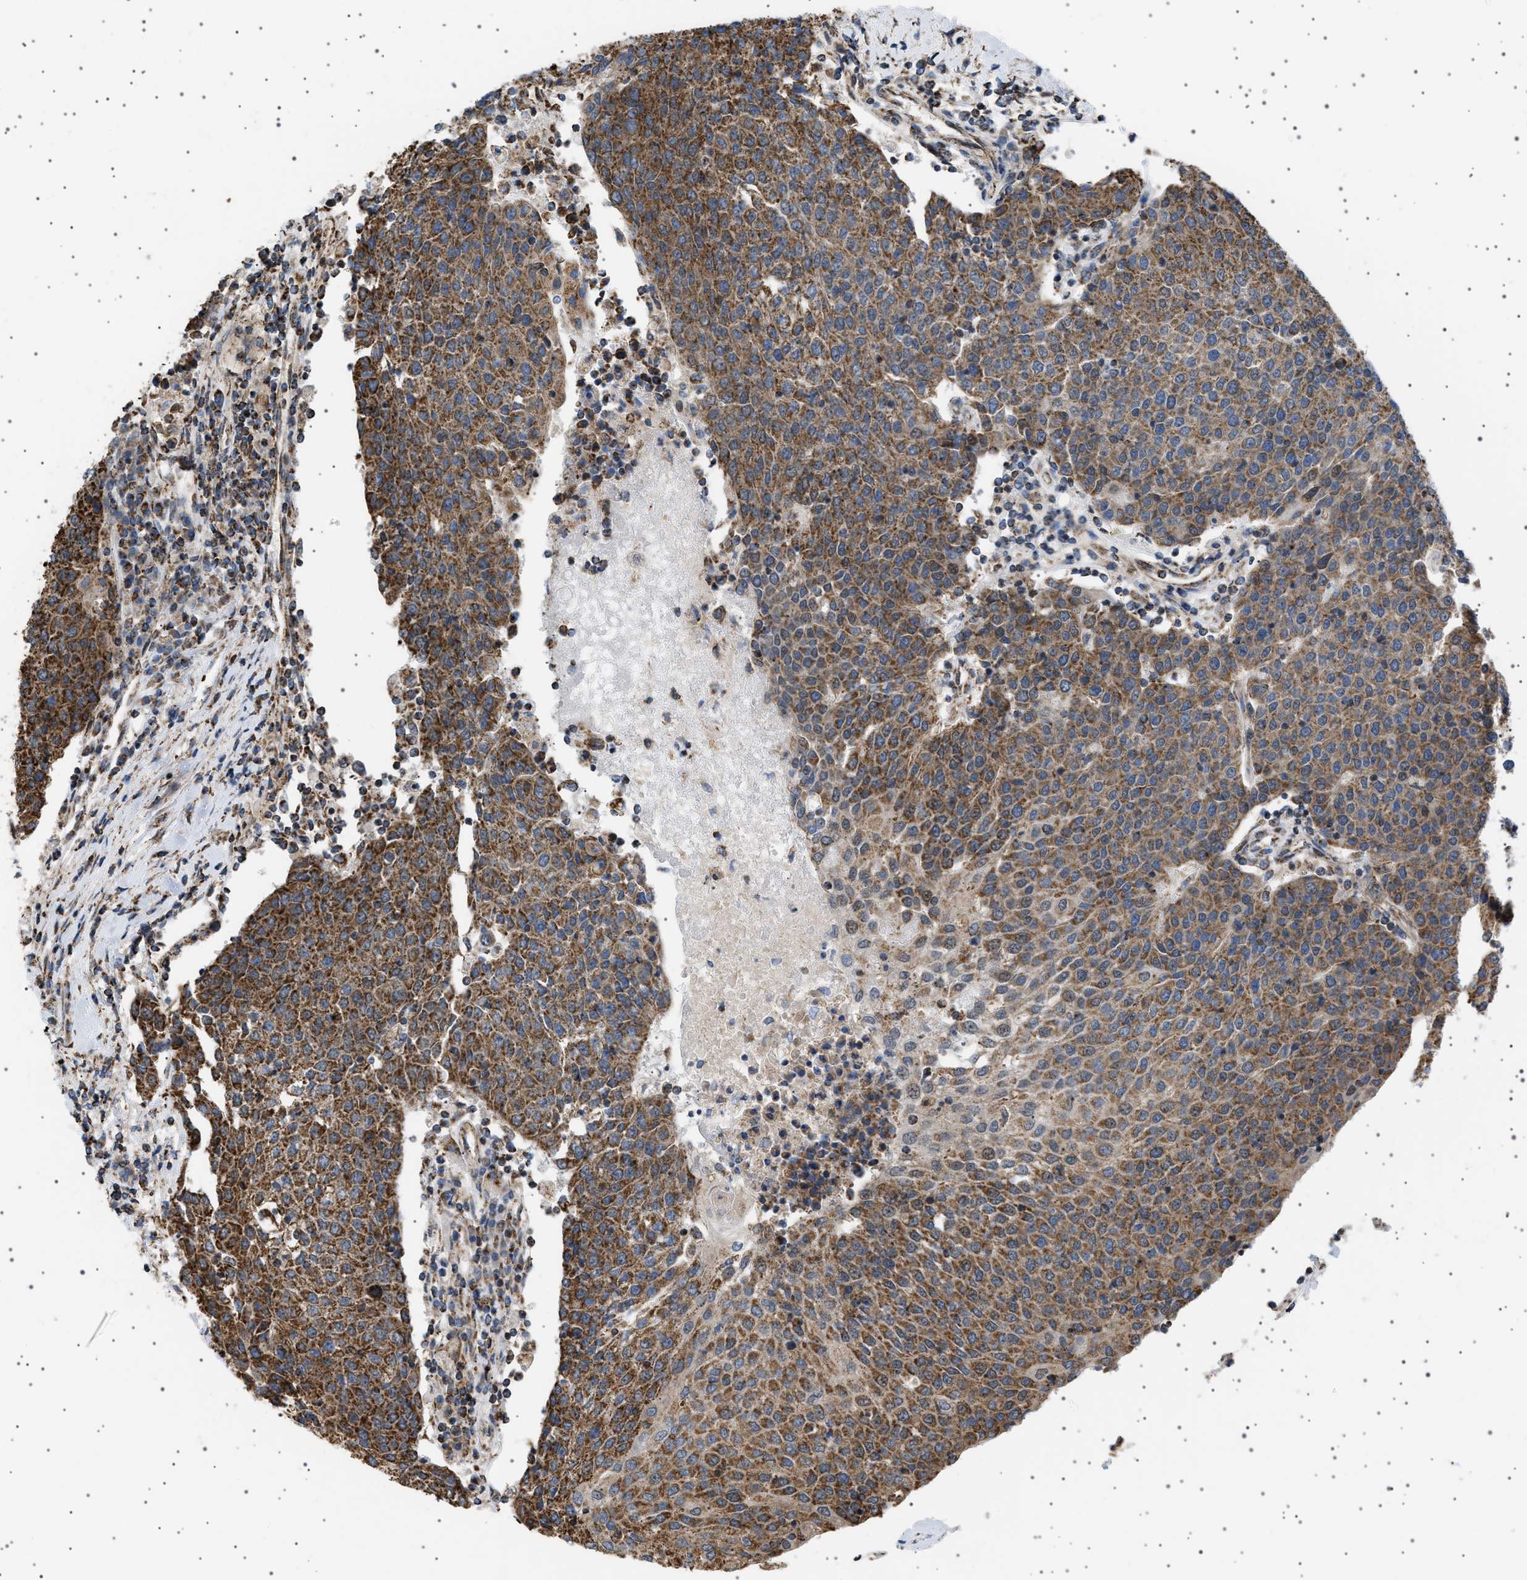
{"staining": {"intensity": "strong", "quantity": ">75%", "location": "cytoplasmic/membranous"}, "tissue": "urothelial cancer", "cell_type": "Tumor cells", "image_type": "cancer", "snomed": [{"axis": "morphology", "description": "Urothelial carcinoma, High grade"}, {"axis": "topography", "description": "Urinary bladder"}], "caption": "High-grade urothelial carcinoma stained with immunohistochemistry (IHC) displays strong cytoplasmic/membranous expression in about >75% of tumor cells.", "gene": "MELK", "patient": {"sex": "female", "age": 85}}